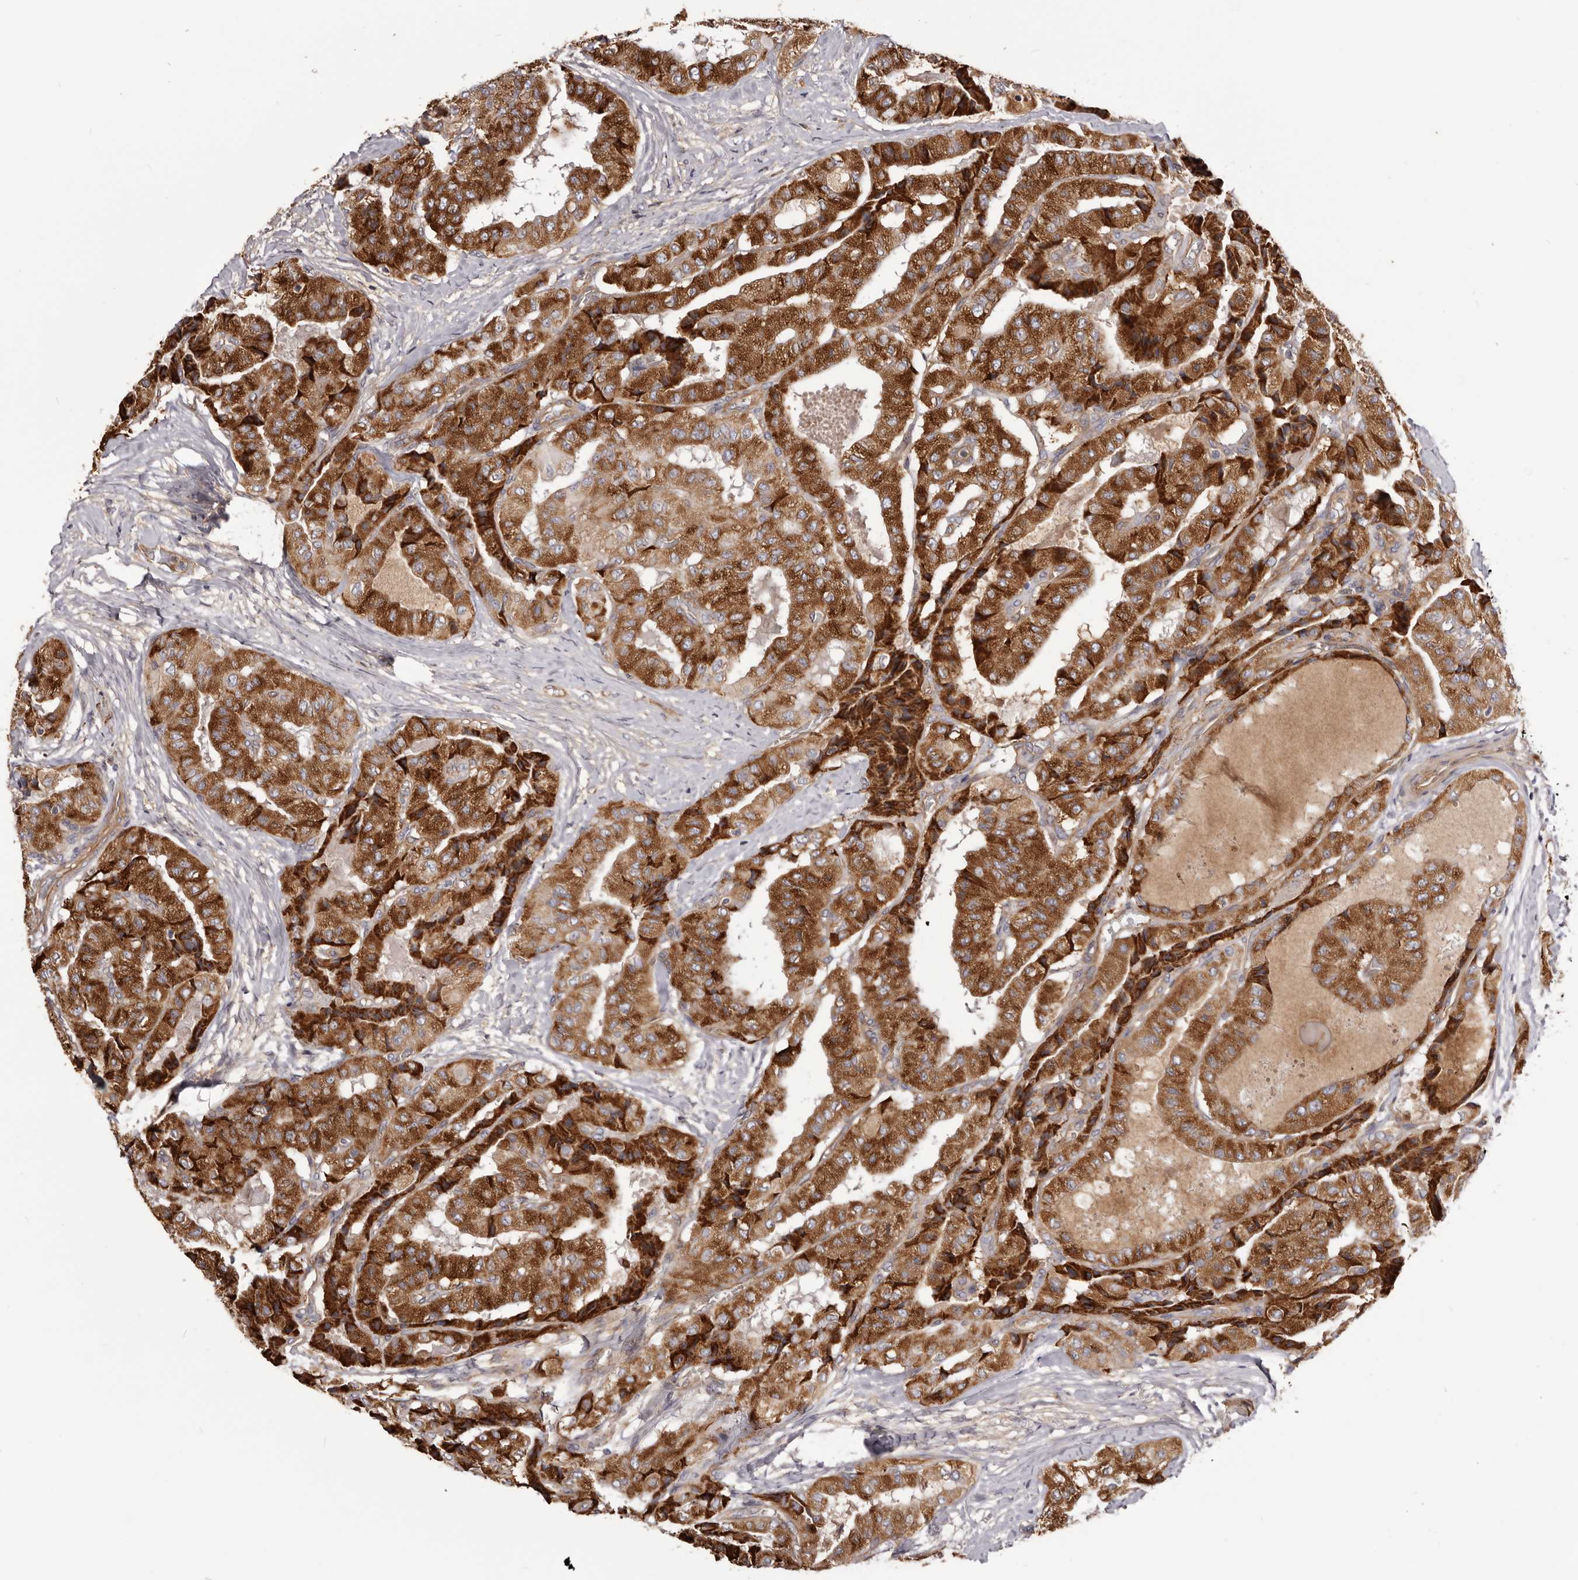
{"staining": {"intensity": "strong", "quantity": ">75%", "location": "cytoplasmic/membranous"}, "tissue": "thyroid cancer", "cell_type": "Tumor cells", "image_type": "cancer", "snomed": [{"axis": "morphology", "description": "Papillary adenocarcinoma, NOS"}, {"axis": "topography", "description": "Thyroid gland"}], "caption": "An IHC image of tumor tissue is shown. Protein staining in brown highlights strong cytoplasmic/membranous positivity in thyroid cancer within tumor cells.", "gene": "DMRT2", "patient": {"sex": "female", "age": 59}}